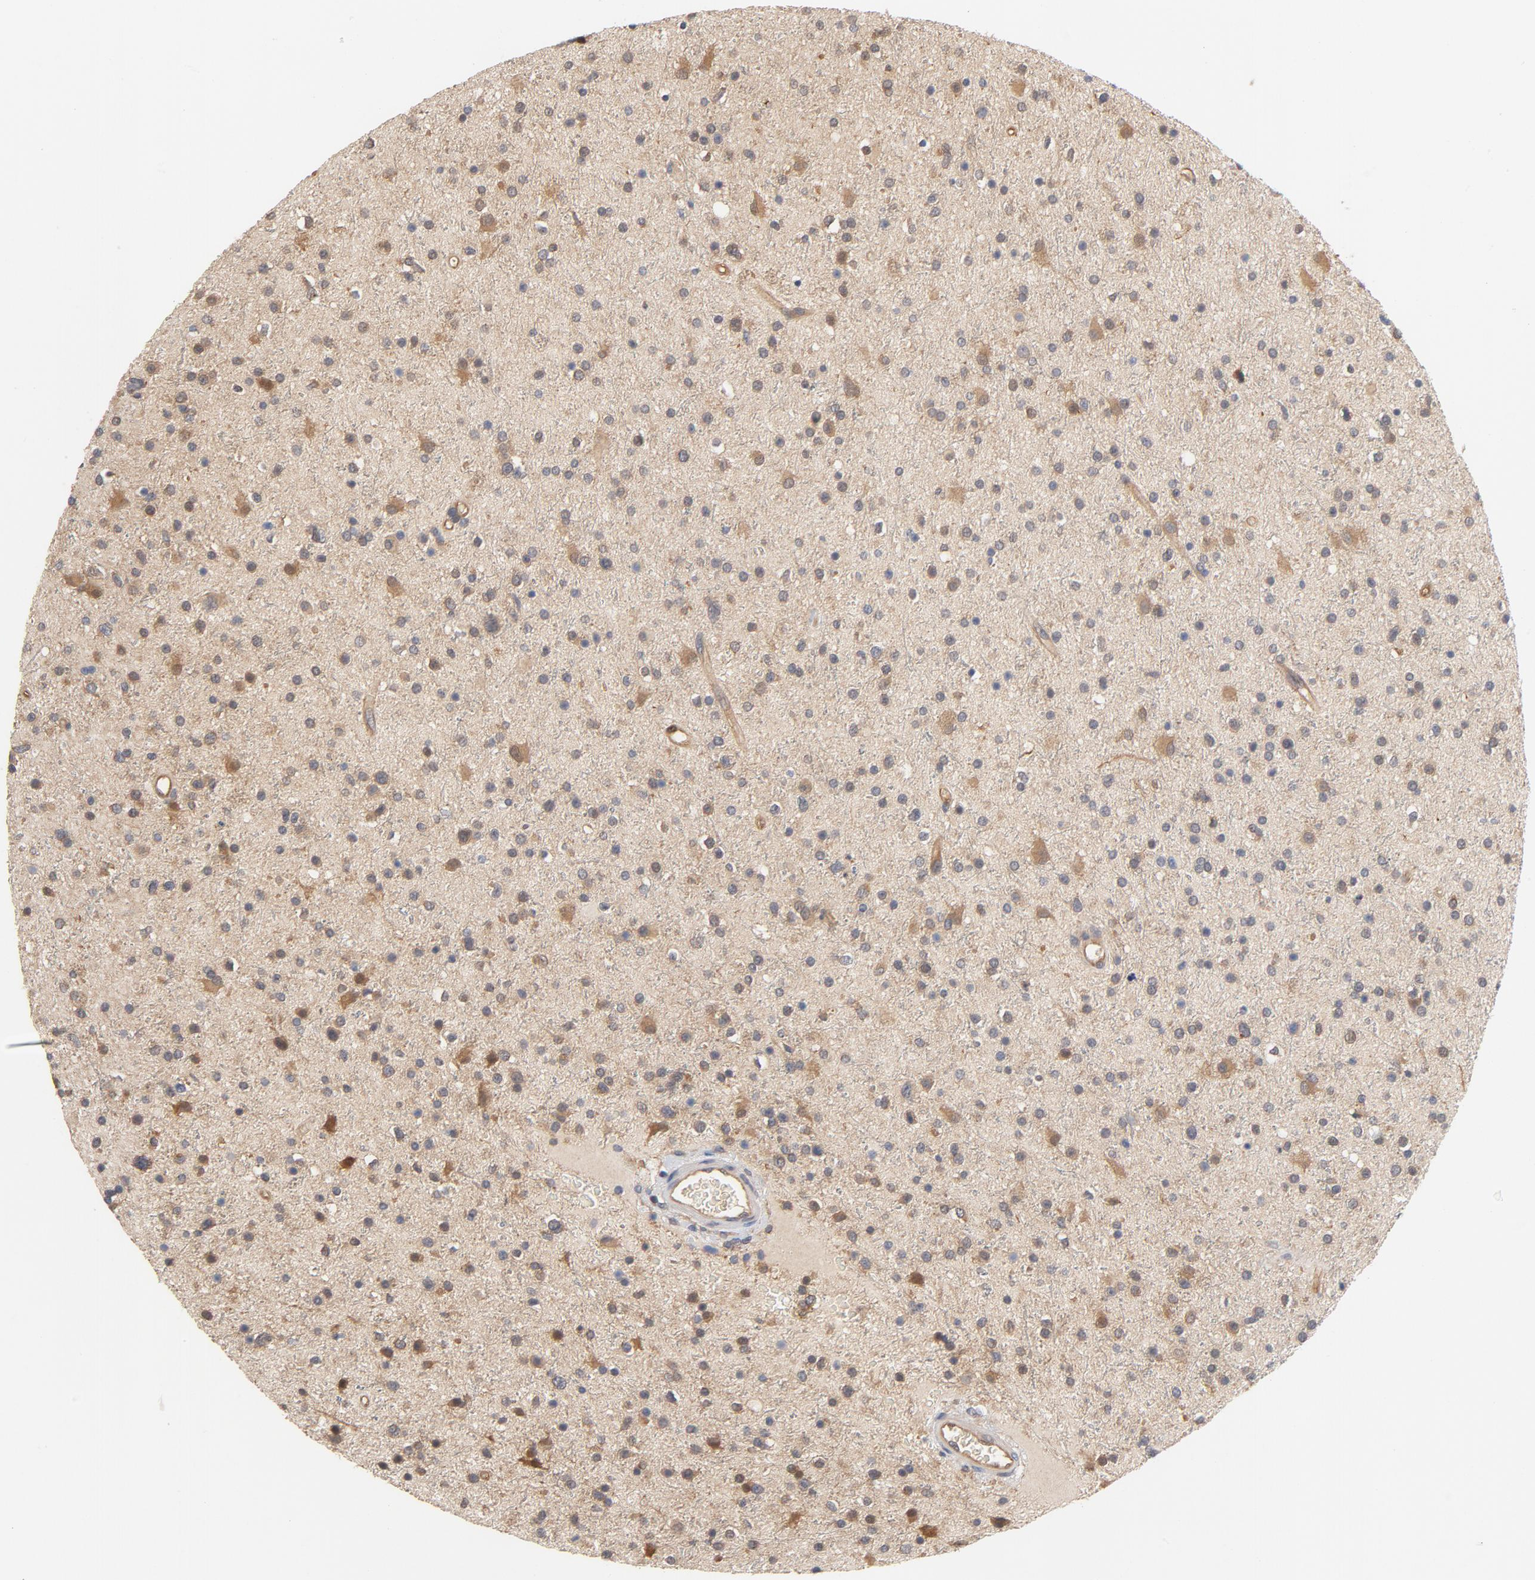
{"staining": {"intensity": "moderate", "quantity": "<25%", "location": "cytoplasmic/membranous"}, "tissue": "glioma", "cell_type": "Tumor cells", "image_type": "cancer", "snomed": [{"axis": "morphology", "description": "Glioma, malignant, High grade"}, {"axis": "topography", "description": "Brain"}], "caption": "A low amount of moderate cytoplasmic/membranous positivity is present in approximately <25% of tumor cells in glioma tissue.", "gene": "PITPNM2", "patient": {"sex": "male", "age": 33}}